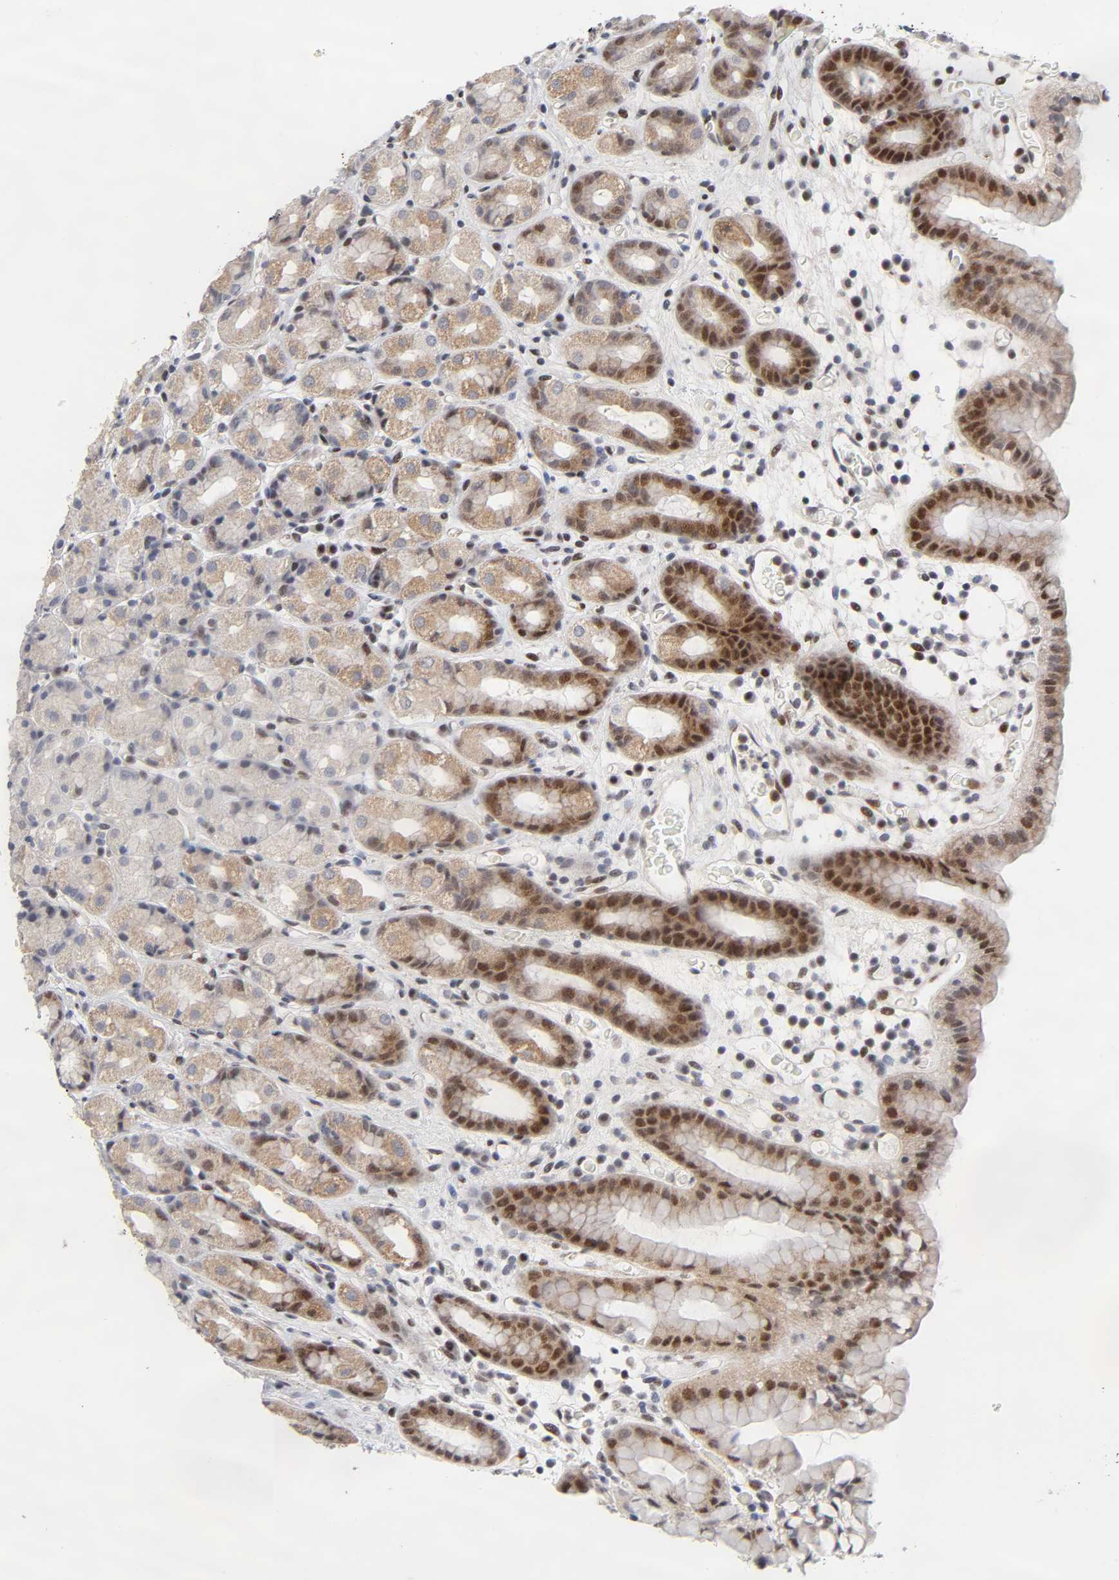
{"staining": {"intensity": "moderate", "quantity": "25%-75%", "location": "cytoplasmic/membranous,nuclear"}, "tissue": "stomach", "cell_type": "Glandular cells", "image_type": "normal", "snomed": [{"axis": "morphology", "description": "Normal tissue, NOS"}, {"axis": "topography", "description": "Stomach, upper"}], "caption": "A medium amount of moderate cytoplasmic/membranous,nuclear positivity is seen in approximately 25%-75% of glandular cells in normal stomach.", "gene": "STK38", "patient": {"sex": "male", "age": 68}}